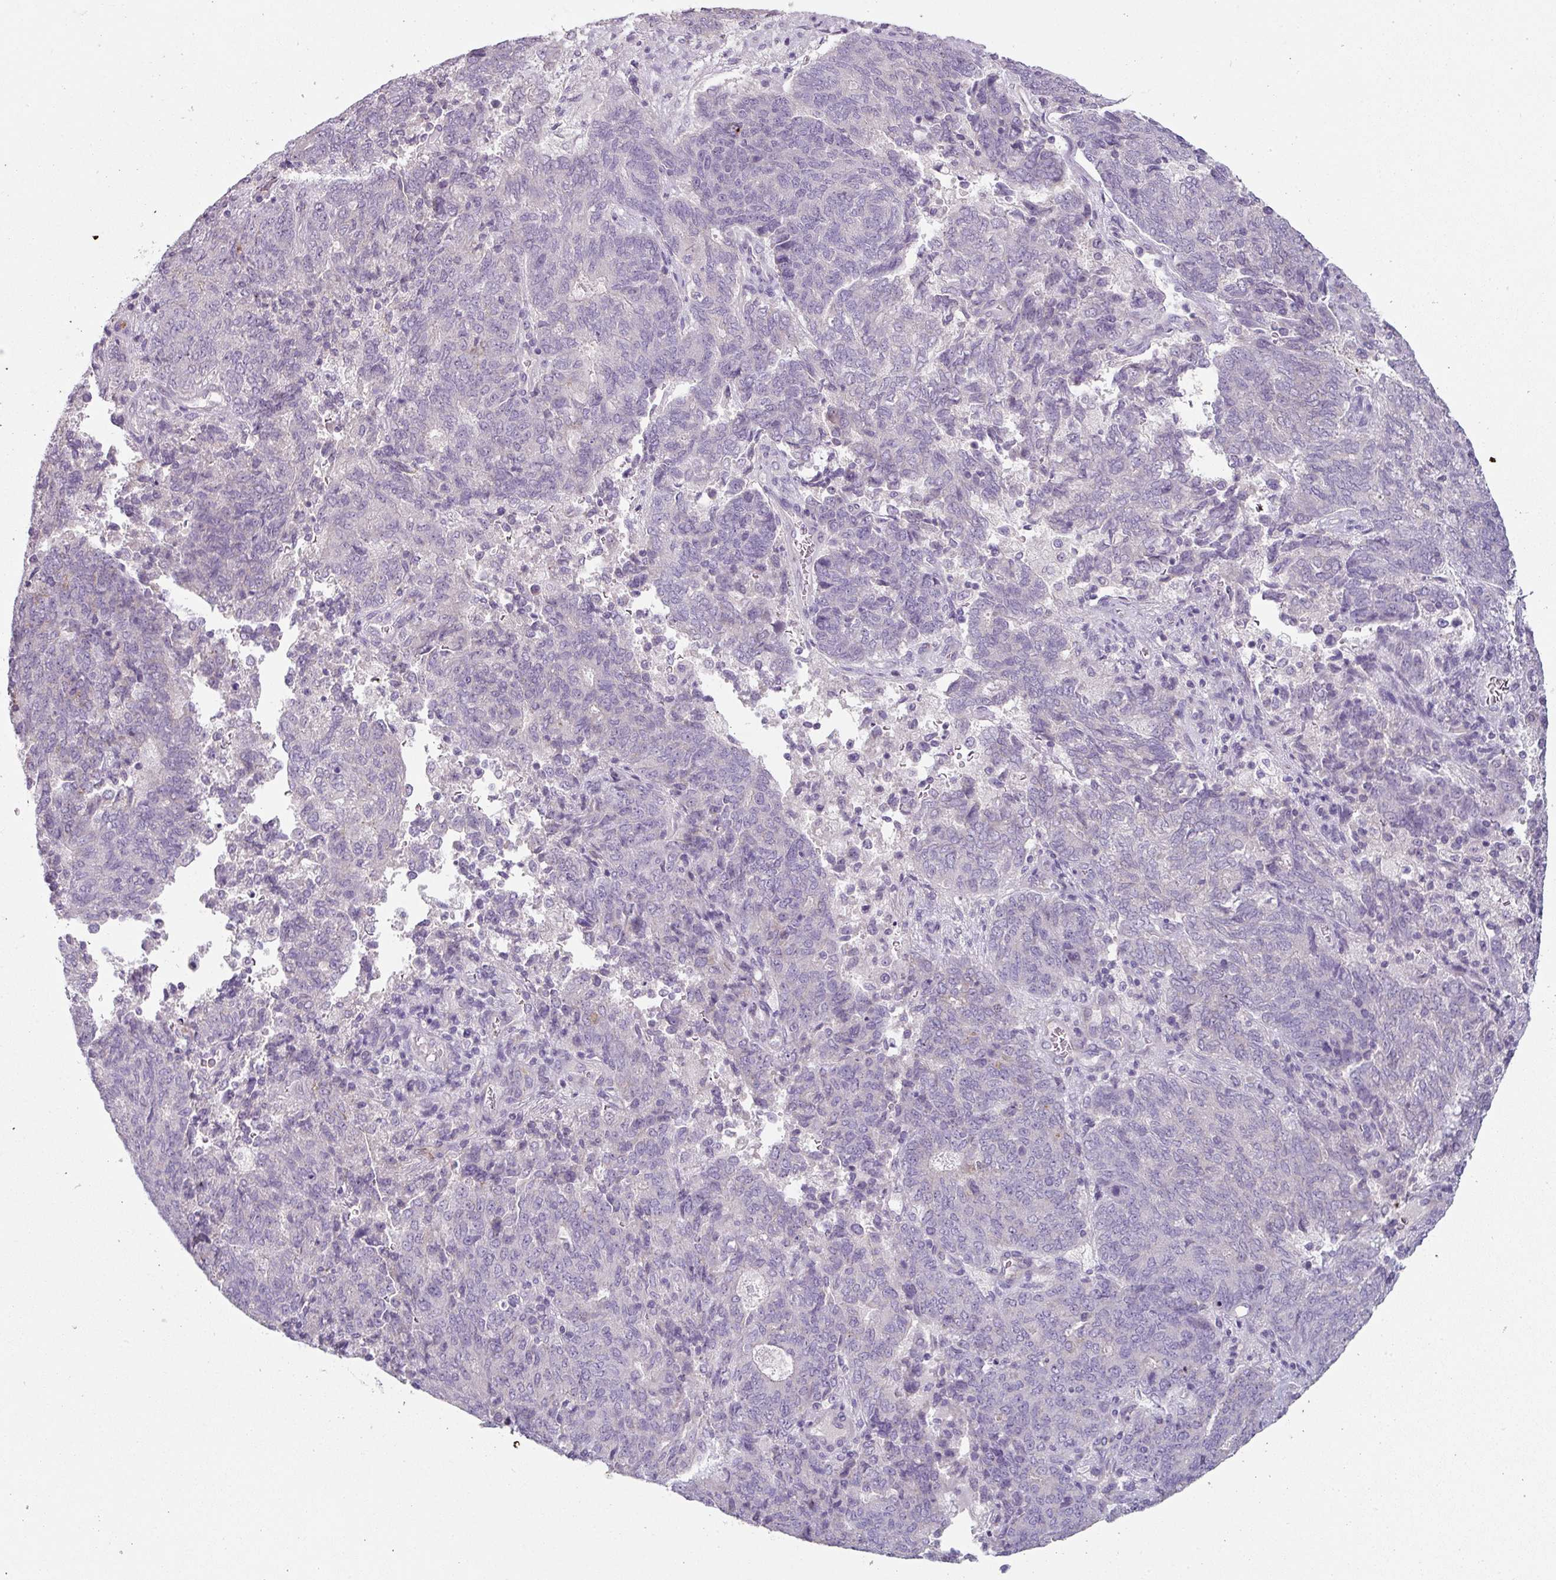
{"staining": {"intensity": "negative", "quantity": "none", "location": "none"}, "tissue": "endometrial cancer", "cell_type": "Tumor cells", "image_type": "cancer", "snomed": [{"axis": "morphology", "description": "Adenocarcinoma, NOS"}, {"axis": "topography", "description": "Endometrium"}], "caption": "A high-resolution image shows immunohistochemistry (IHC) staining of endometrial cancer (adenocarcinoma), which demonstrates no significant positivity in tumor cells.", "gene": "FHAD1", "patient": {"sex": "female", "age": 80}}